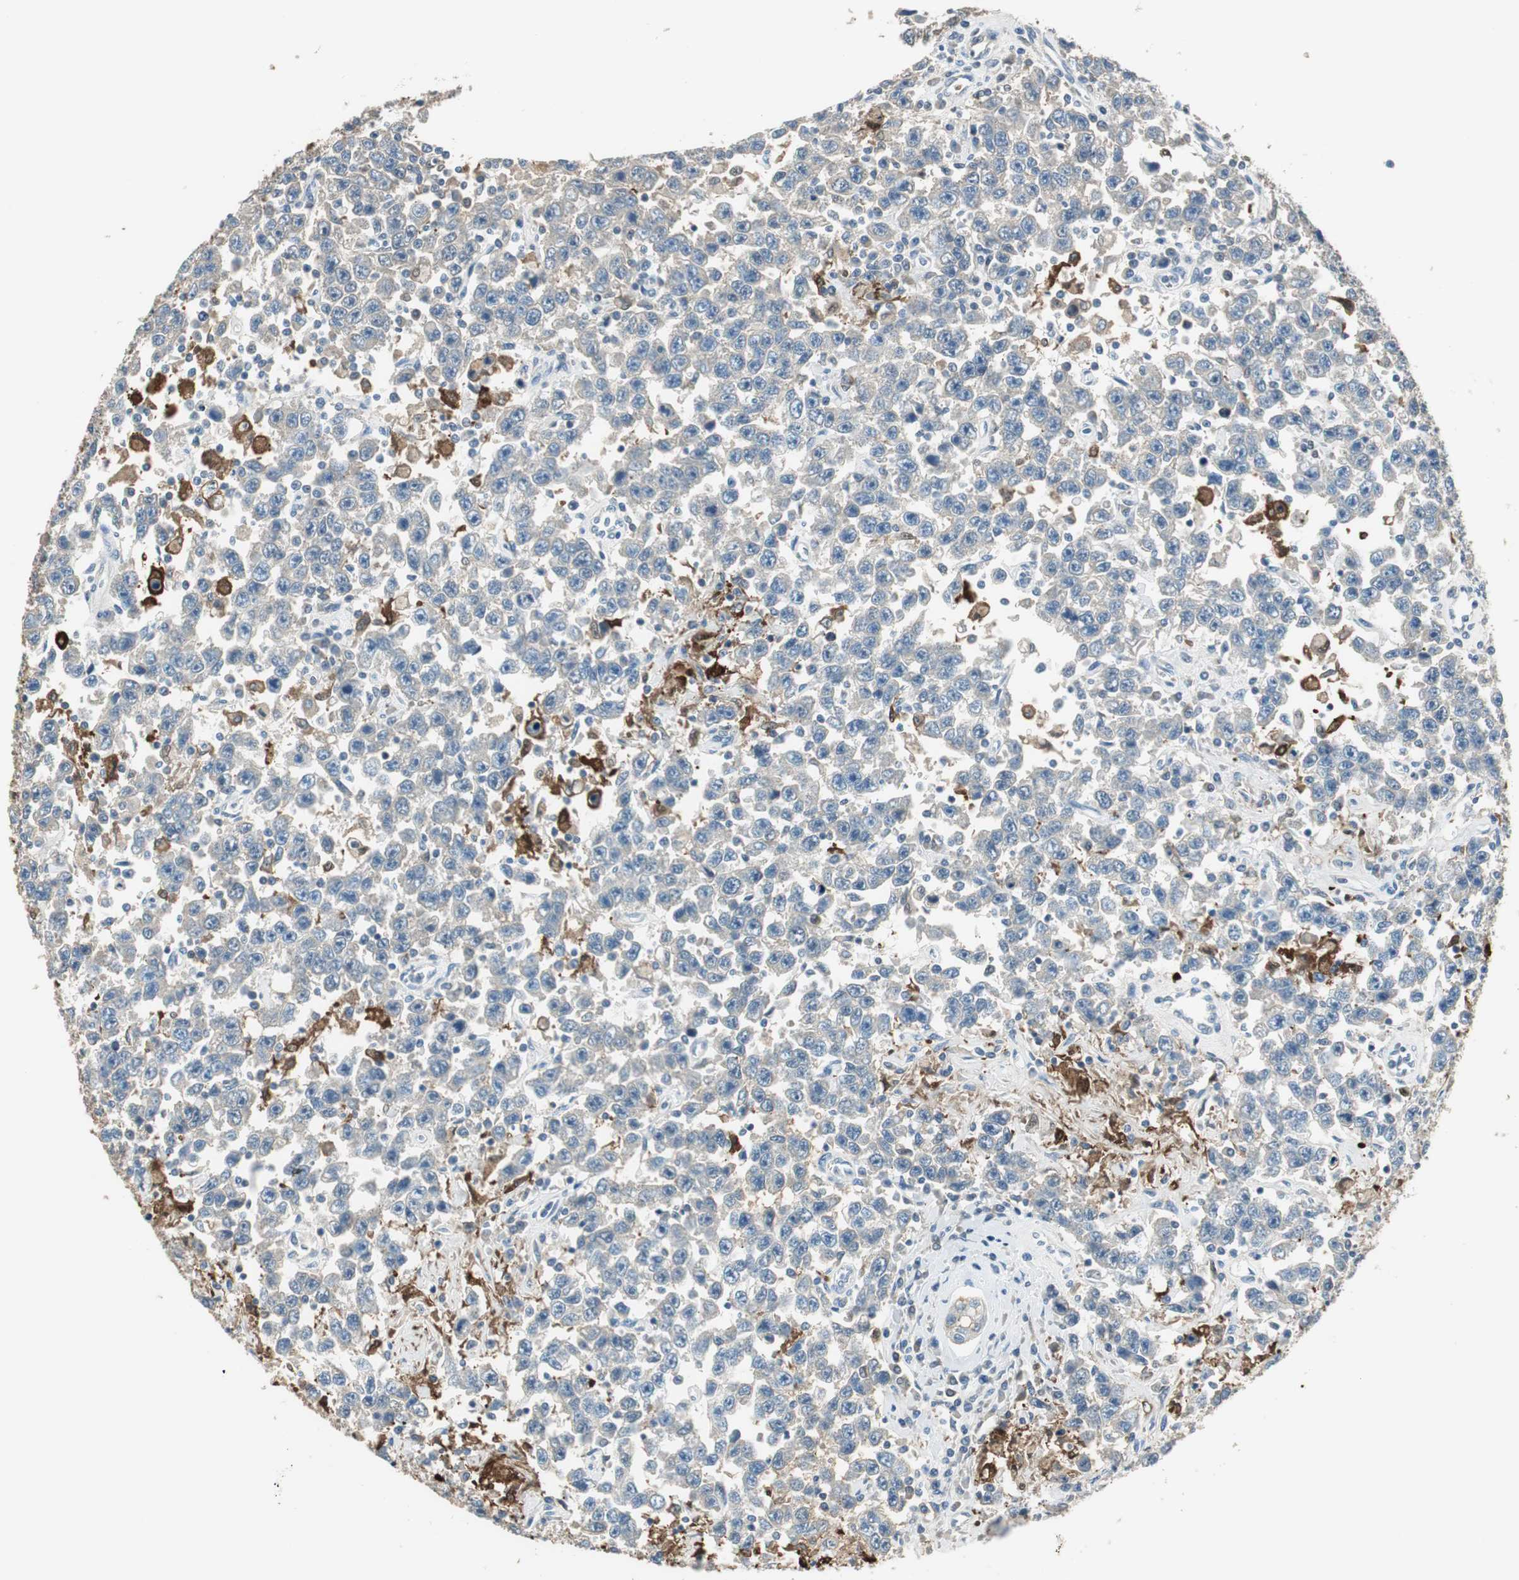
{"staining": {"intensity": "weak", "quantity": "25%-75%", "location": "cytoplasmic/membranous"}, "tissue": "testis cancer", "cell_type": "Tumor cells", "image_type": "cancer", "snomed": [{"axis": "morphology", "description": "Seminoma, NOS"}, {"axis": "topography", "description": "Testis"}], "caption": "This histopathology image shows IHC staining of human testis cancer, with low weak cytoplasmic/membranous positivity in about 25%-75% of tumor cells.", "gene": "MSTO1", "patient": {"sex": "male", "age": 41}}